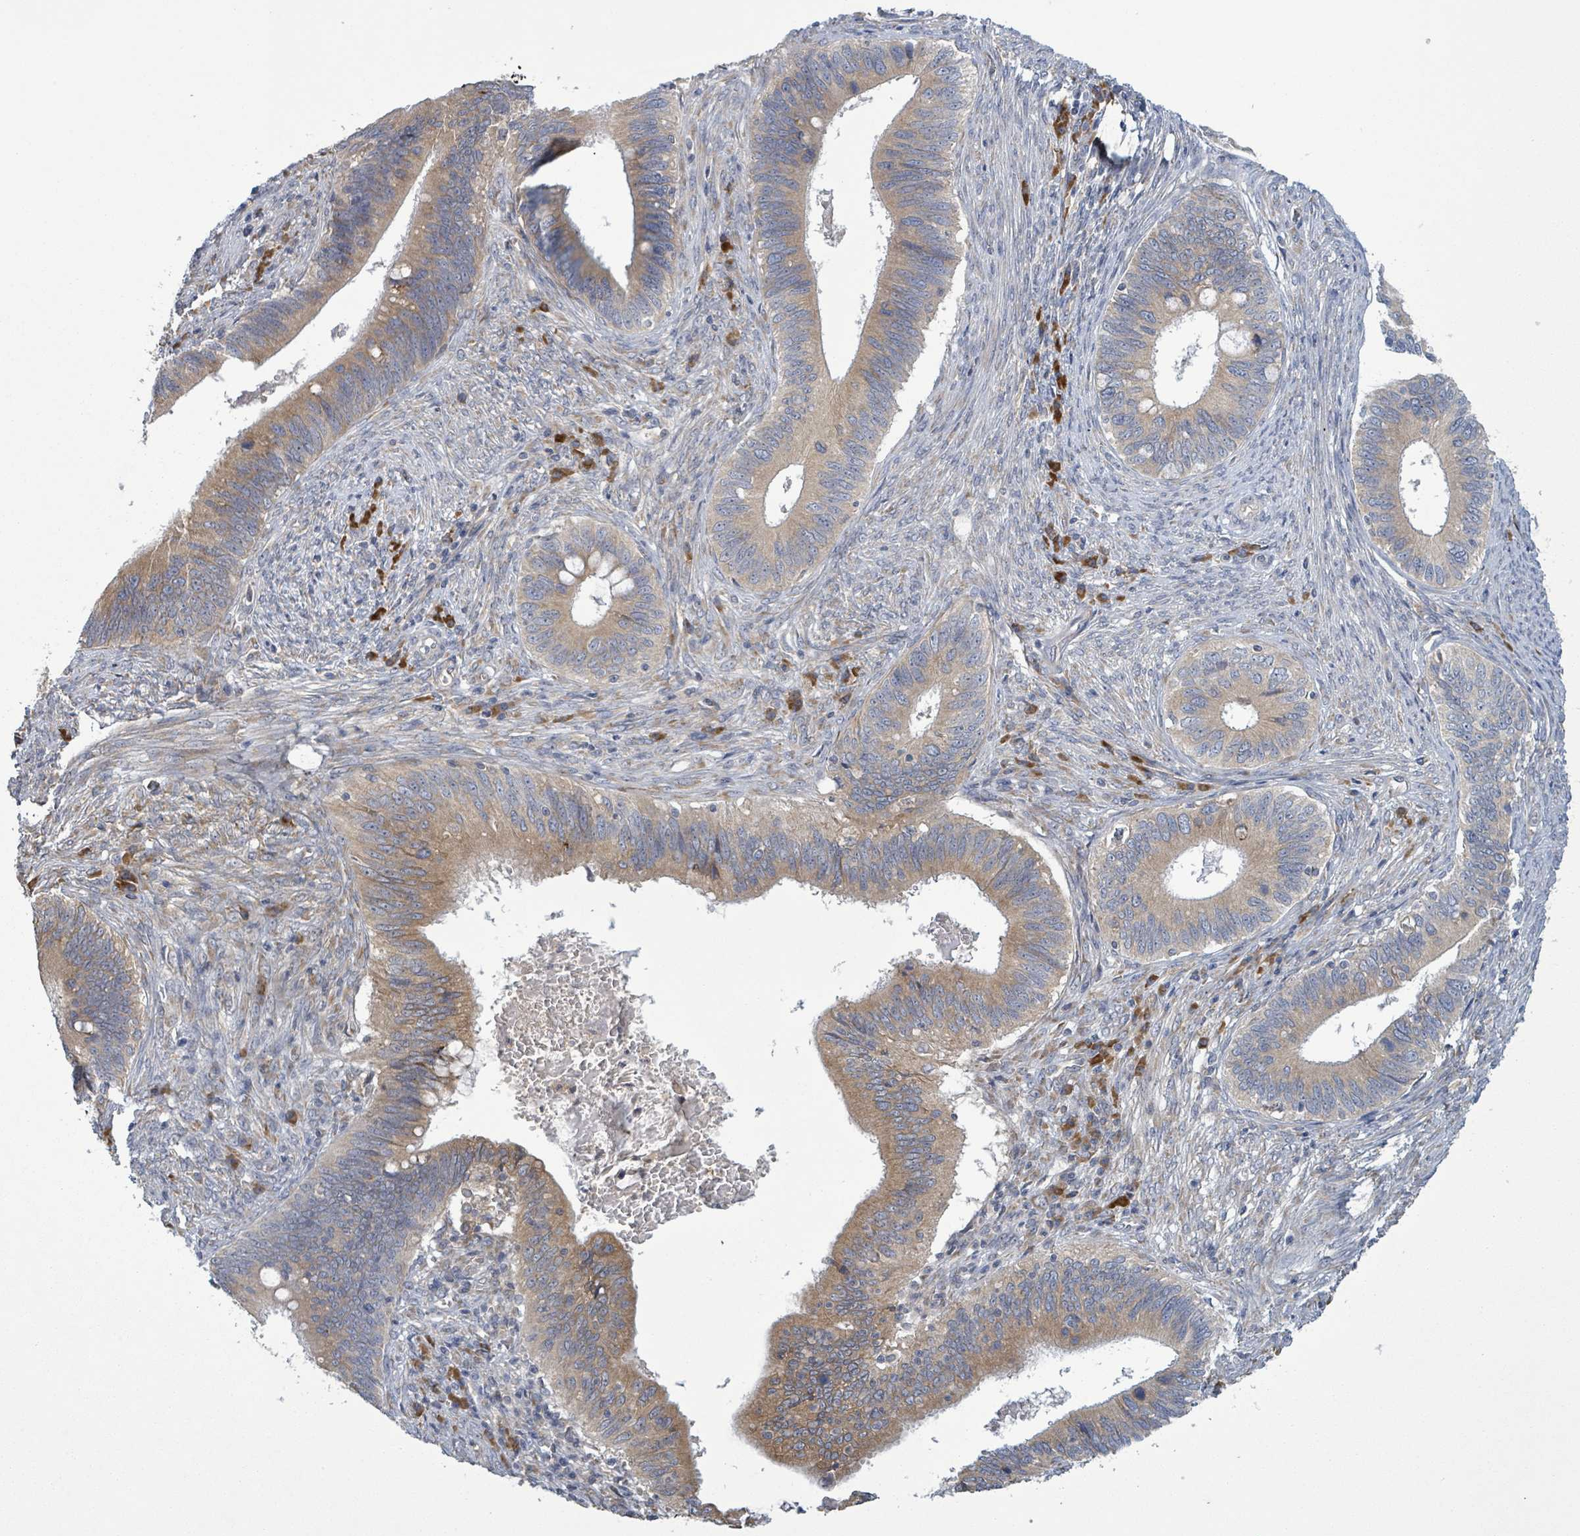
{"staining": {"intensity": "moderate", "quantity": ">75%", "location": "cytoplasmic/membranous"}, "tissue": "cervical cancer", "cell_type": "Tumor cells", "image_type": "cancer", "snomed": [{"axis": "morphology", "description": "Adenocarcinoma, NOS"}, {"axis": "topography", "description": "Cervix"}], "caption": "The micrograph displays a brown stain indicating the presence of a protein in the cytoplasmic/membranous of tumor cells in adenocarcinoma (cervical). (Brightfield microscopy of DAB IHC at high magnification).", "gene": "ATP13A1", "patient": {"sex": "female", "age": 42}}